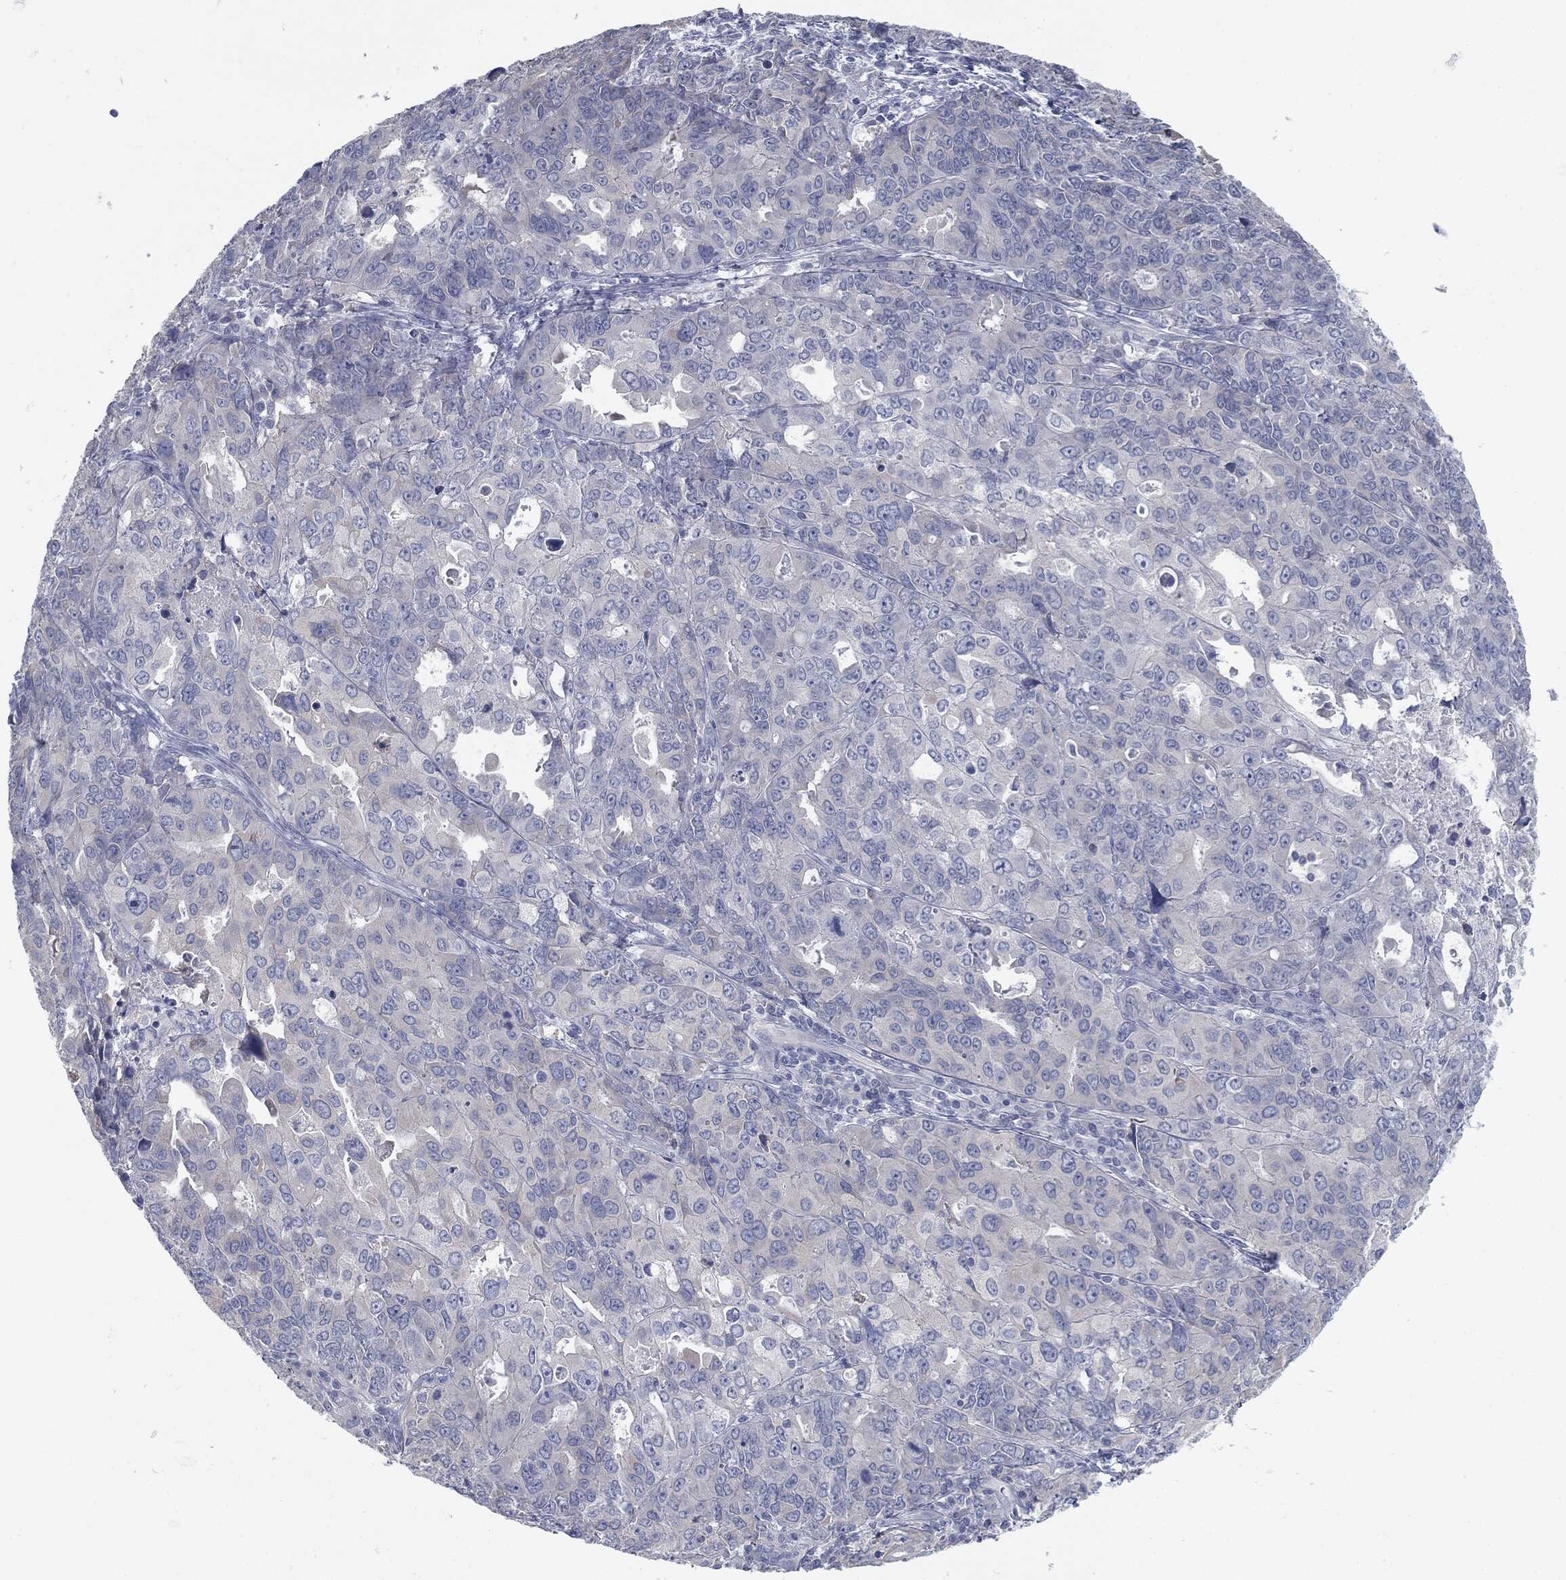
{"staining": {"intensity": "negative", "quantity": "none", "location": "none"}, "tissue": "endometrial cancer", "cell_type": "Tumor cells", "image_type": "cancer", "snomed": [{"axis": "morphology", "description": "Adenocarcinoma, NOS"}, {"axis": "topography", "description": "Uterus"}], "caption": "Tumor cells are negative for brown protein staining in endometrial adenocarcinoma.", "gene": "CAV3", "patient": {"sex": "female", "age": 79}}